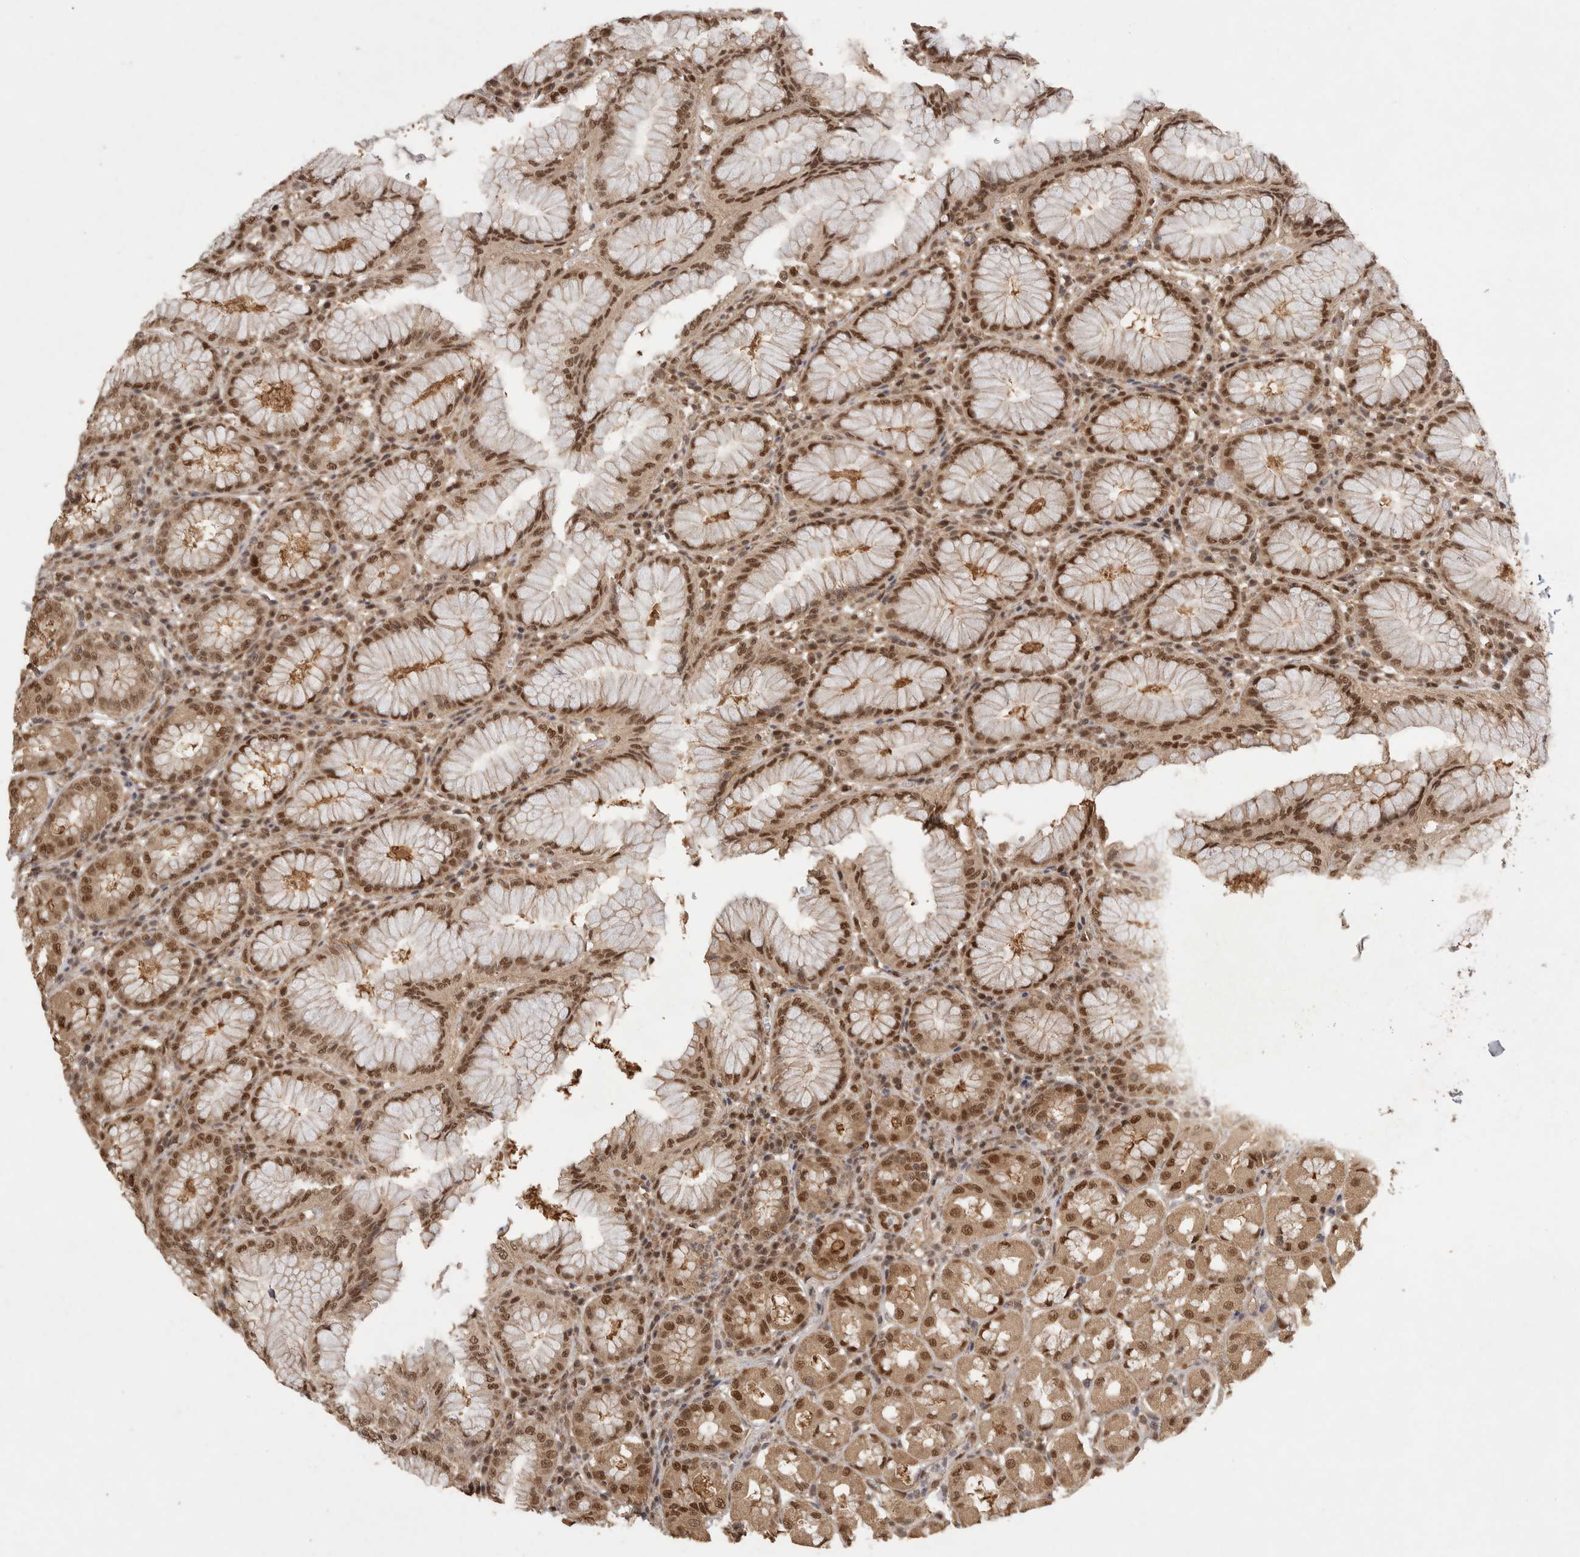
{"staining": {"intensity": "strong", "quantity": ">75%", "location": "cytoplasmic/membranous,nuclear"}, "tissue": "stomach", "cell_type": "Glandular cells", "image_type": "normal", "snomed": [{"axis": "morphology", "description": "Normal tissue, NOS"}, {"axis": "topography", "description": "Stomach"}, {"axis": "topography", "description": "Stomach, lower"}], "caption": "Protein expression by IHC displays strong cytoplasmic/membranous,nuclear staining in about >75% of glandular cells in normal stomach. The staining was performed using DAB to visualize the protein expression in brown, while the nuclei were stained in blue with hematoxylin (Magnification: 20x).", "gene": "DFFA", "patient": {"sex": "female", "age": 56}}